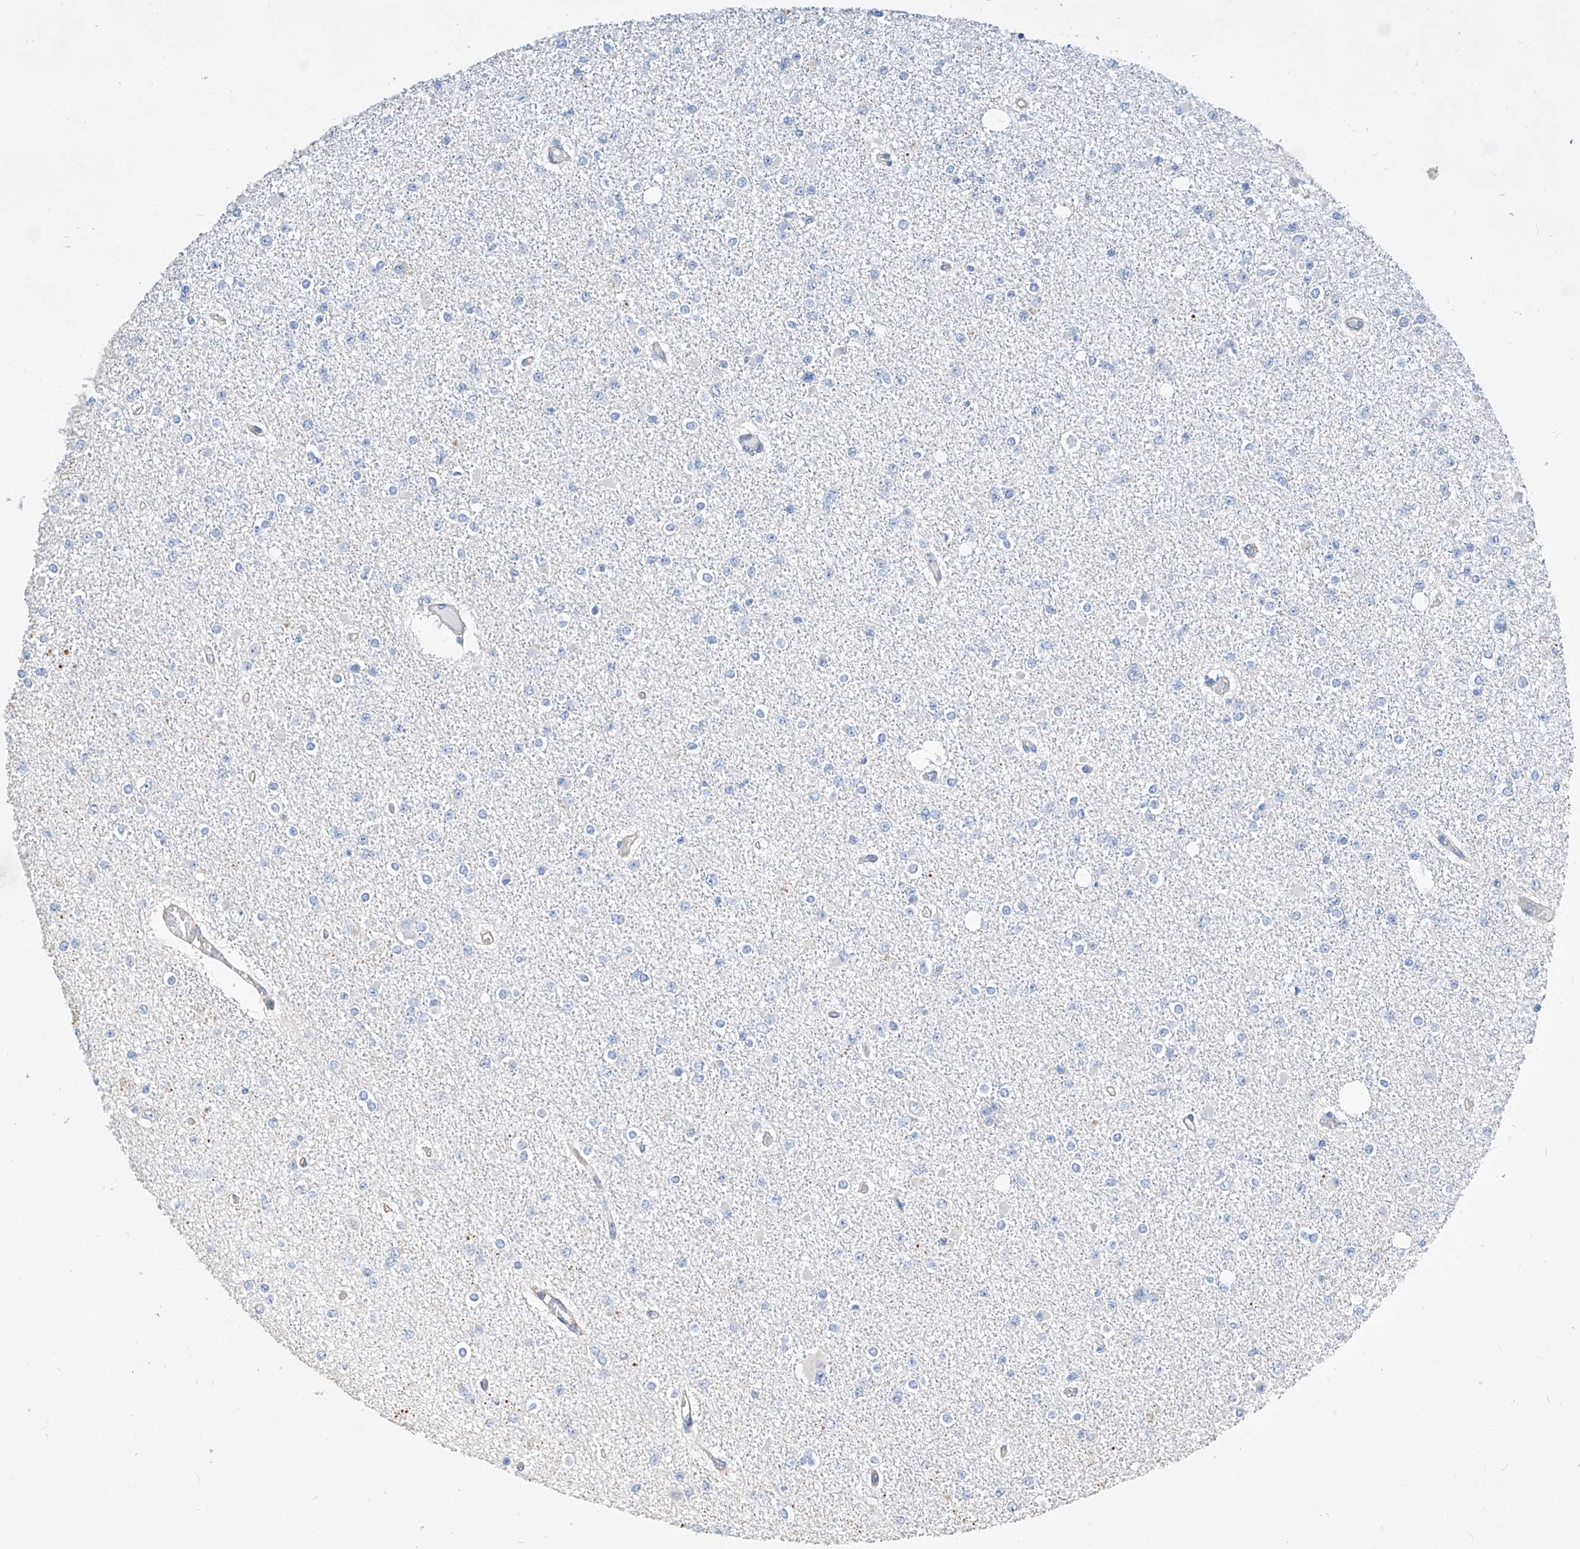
{"staining": {"intensity": "negative", "quantity": "none", "location": "none"}, "tissue": "glioma", "cell_type": "Tumor cells", "image_type": "cancer", "snomed": [{"axis": "morphology", "description": "Glioma, malignant, Low grade"}, {"axis": "topography", "description": "Brain"}], "caption": "The image demonstrates no staining of tumor cells in low-grade glioma (malignant).", "gene": "SCGB2A1", "patient": {"sex": "female", "age": 22}}